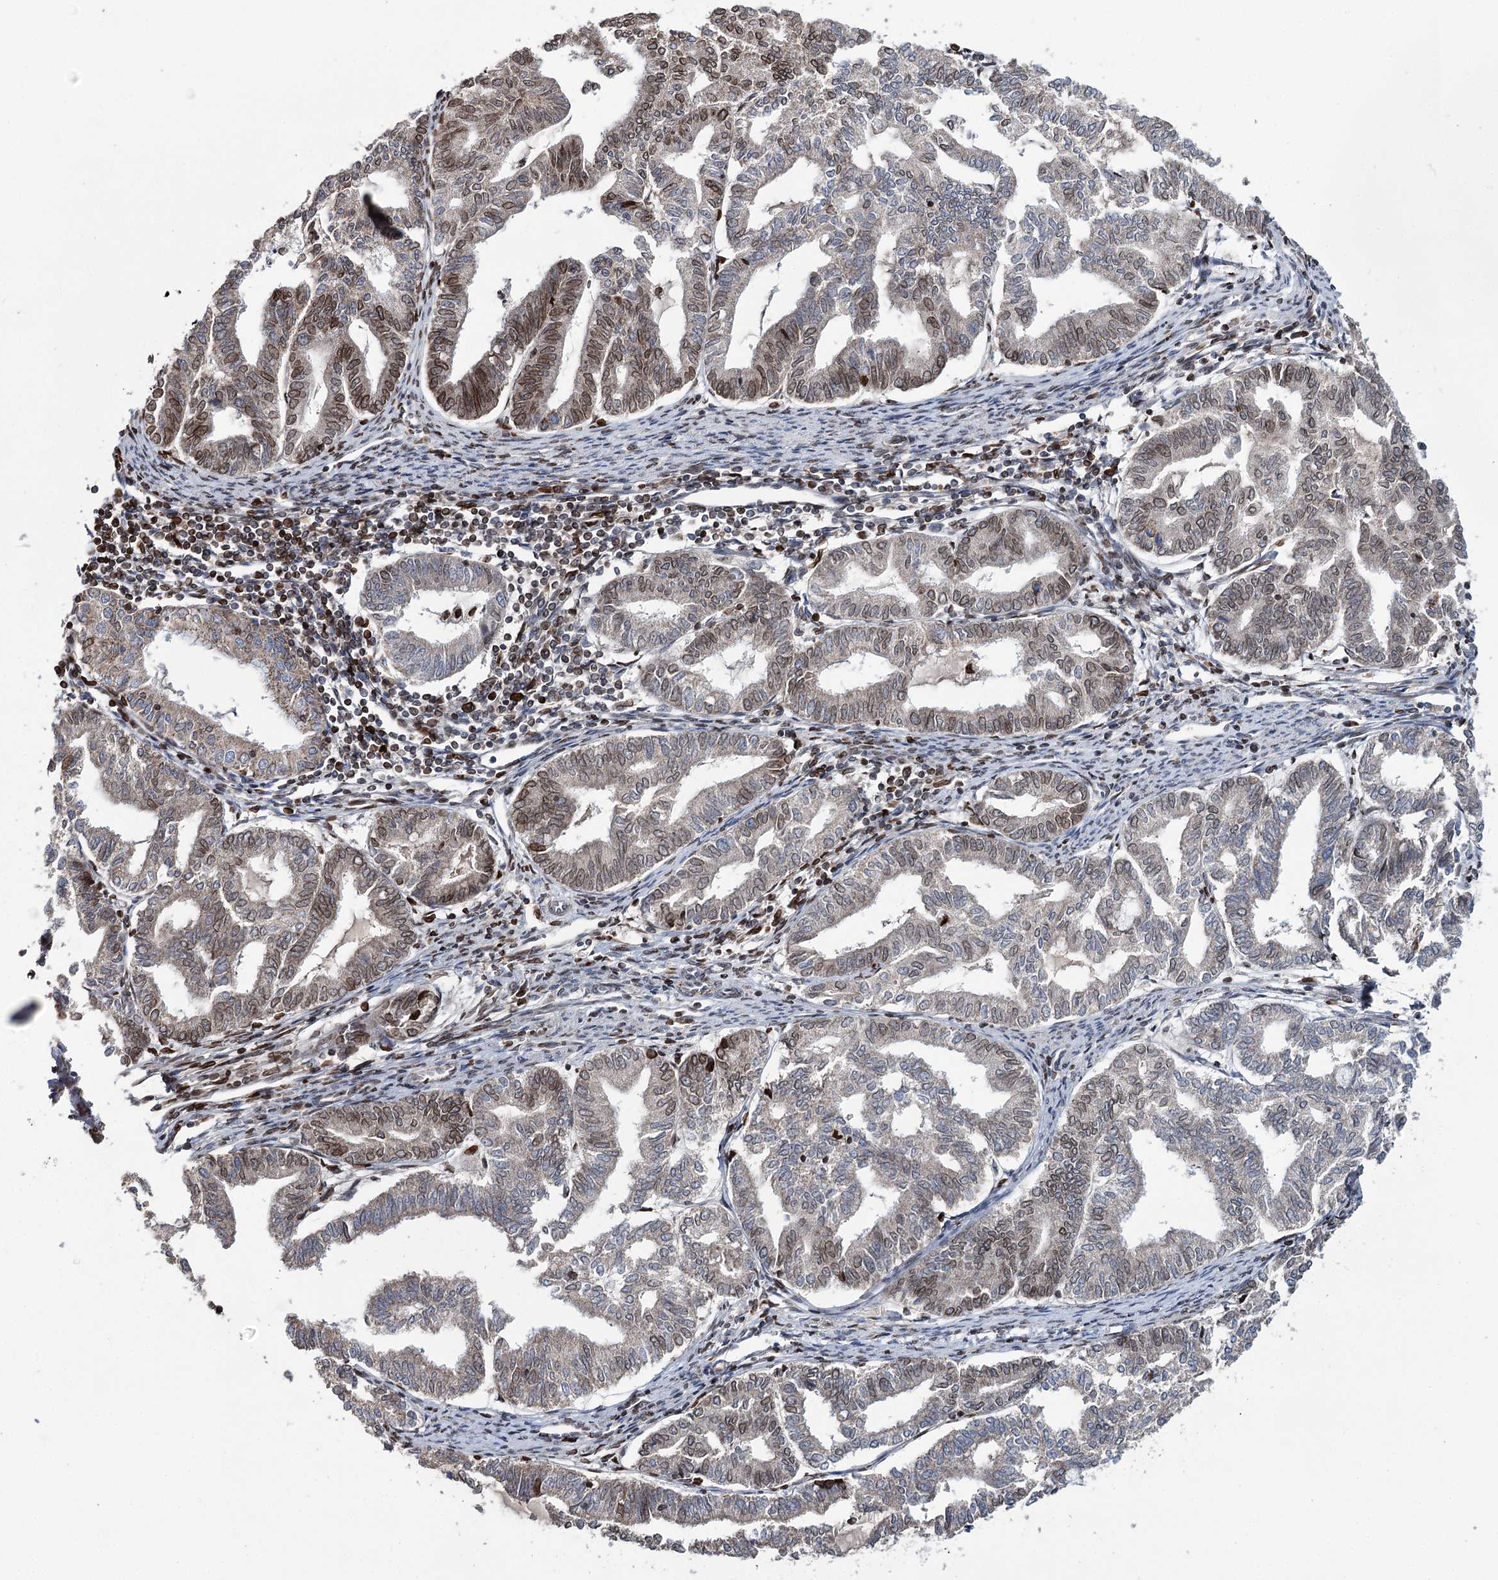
{"staining": {"intensity": "moderate", "quantity": "<25%", "location": "cytoplasmic/membranous,nuclear"}, "tissue": "endometrial cancer", "cell_type": "Tumor cells", "image_type": "cancer", "snomed": [{"axis": "morphology", "description": "Adenocarcinoma, NOS"}, {"axis": "topography", "description": "Endometrium"}], "caption": "A low amount of moderate cytoplasmic/membranous and nuclear staining is appreciated in approximately <25% of tumor cells in endometrial adenocarcinoma tissue. The protein is shown in brown color, while the nuclei are stained blue.", "gene": "CFAP46", "patient": {"sex": "female", "age": 79}}